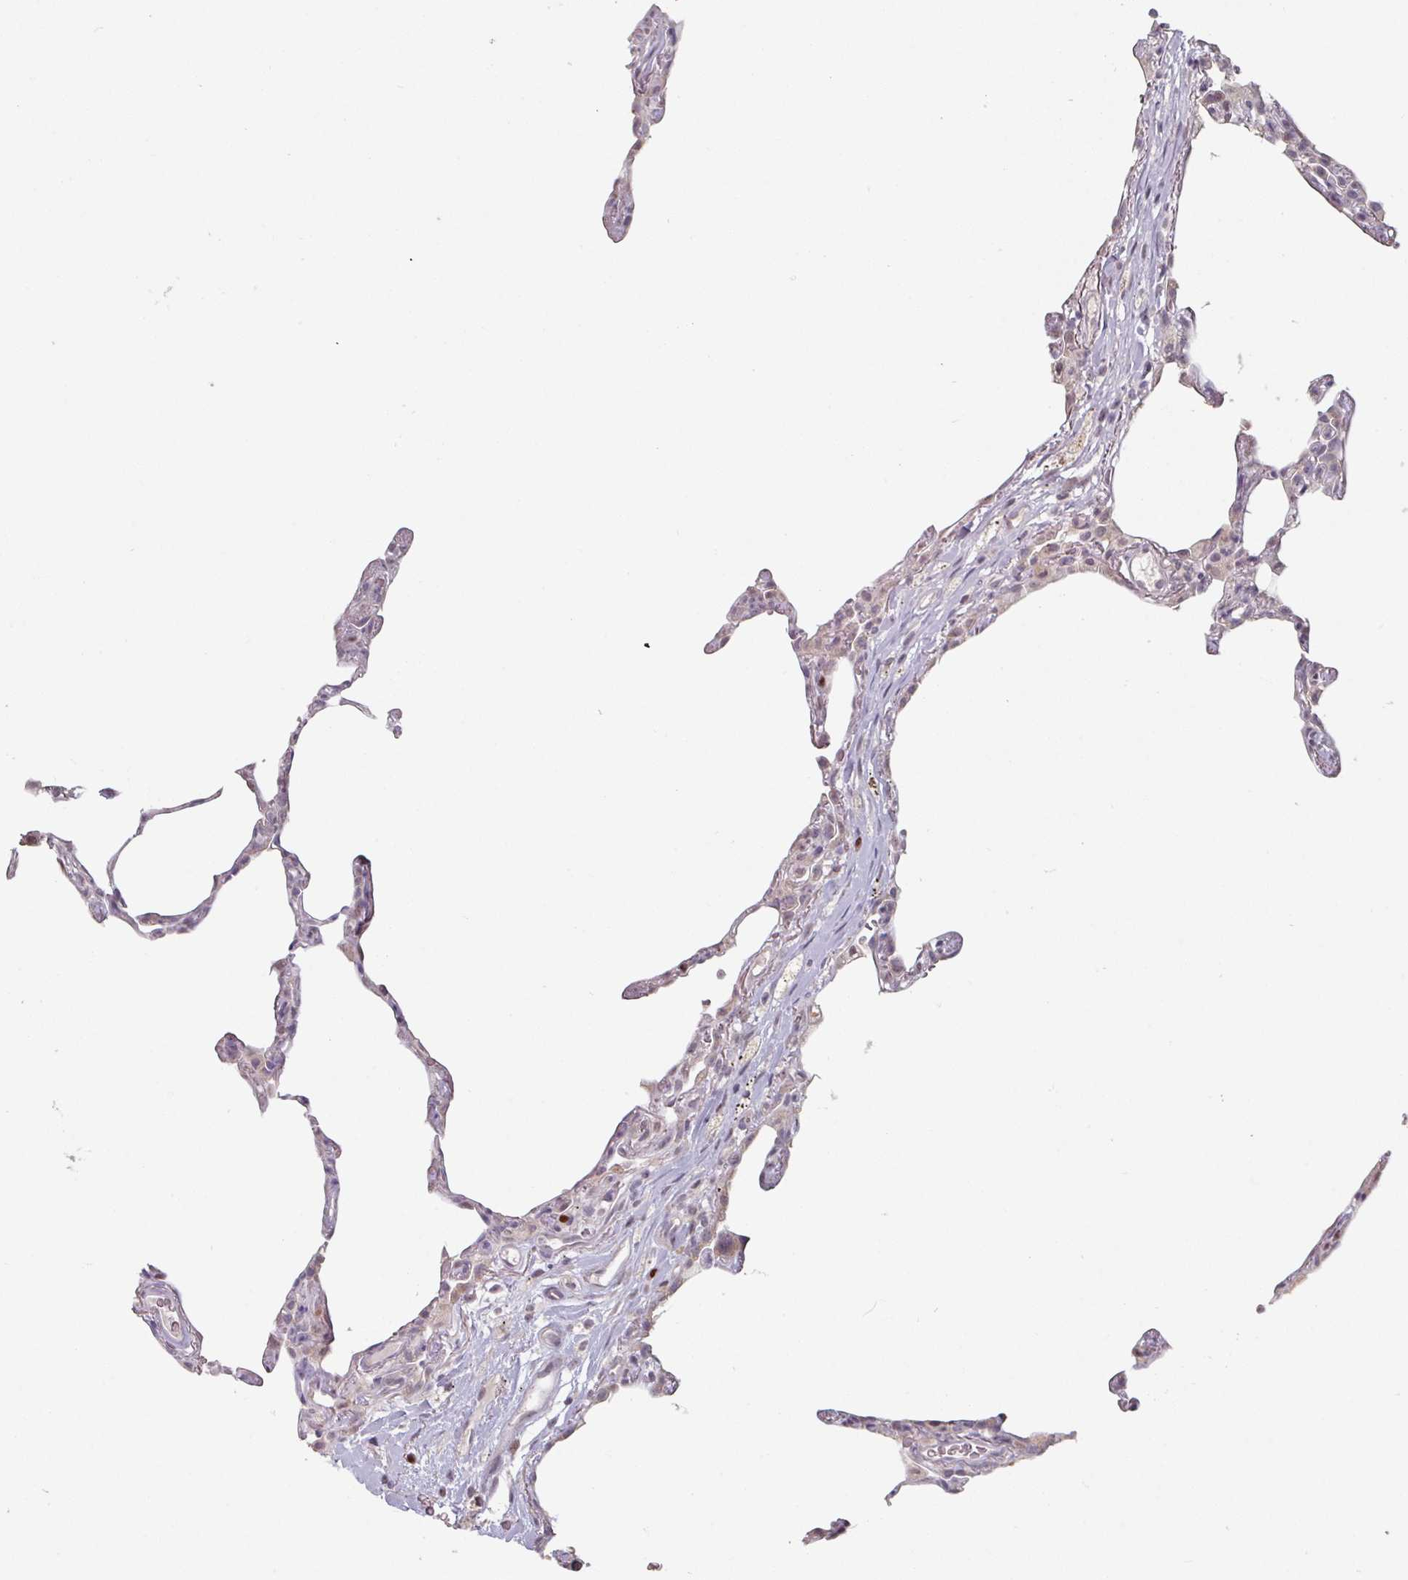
{"staining": {"intensity": "negative", "quantity": "none", "location": "none"}, "tissue": "lung", "cell_type": "Alveolar cells", "image_type": "normal", "snomed": [{"axis": "morphology", "description": "Normal tissue, NOS"}, {"axis": "topography", "description": "Lung"}], "caption": "The image exhibits no significant staining in alveolar cells of lung. (DAB (3,3'-diaminobenzidine) IHC visualized using brightfield microscopy, high magnification).", "gene": "ZBTB6", "patient": {"sex": "female", "age": 57}}